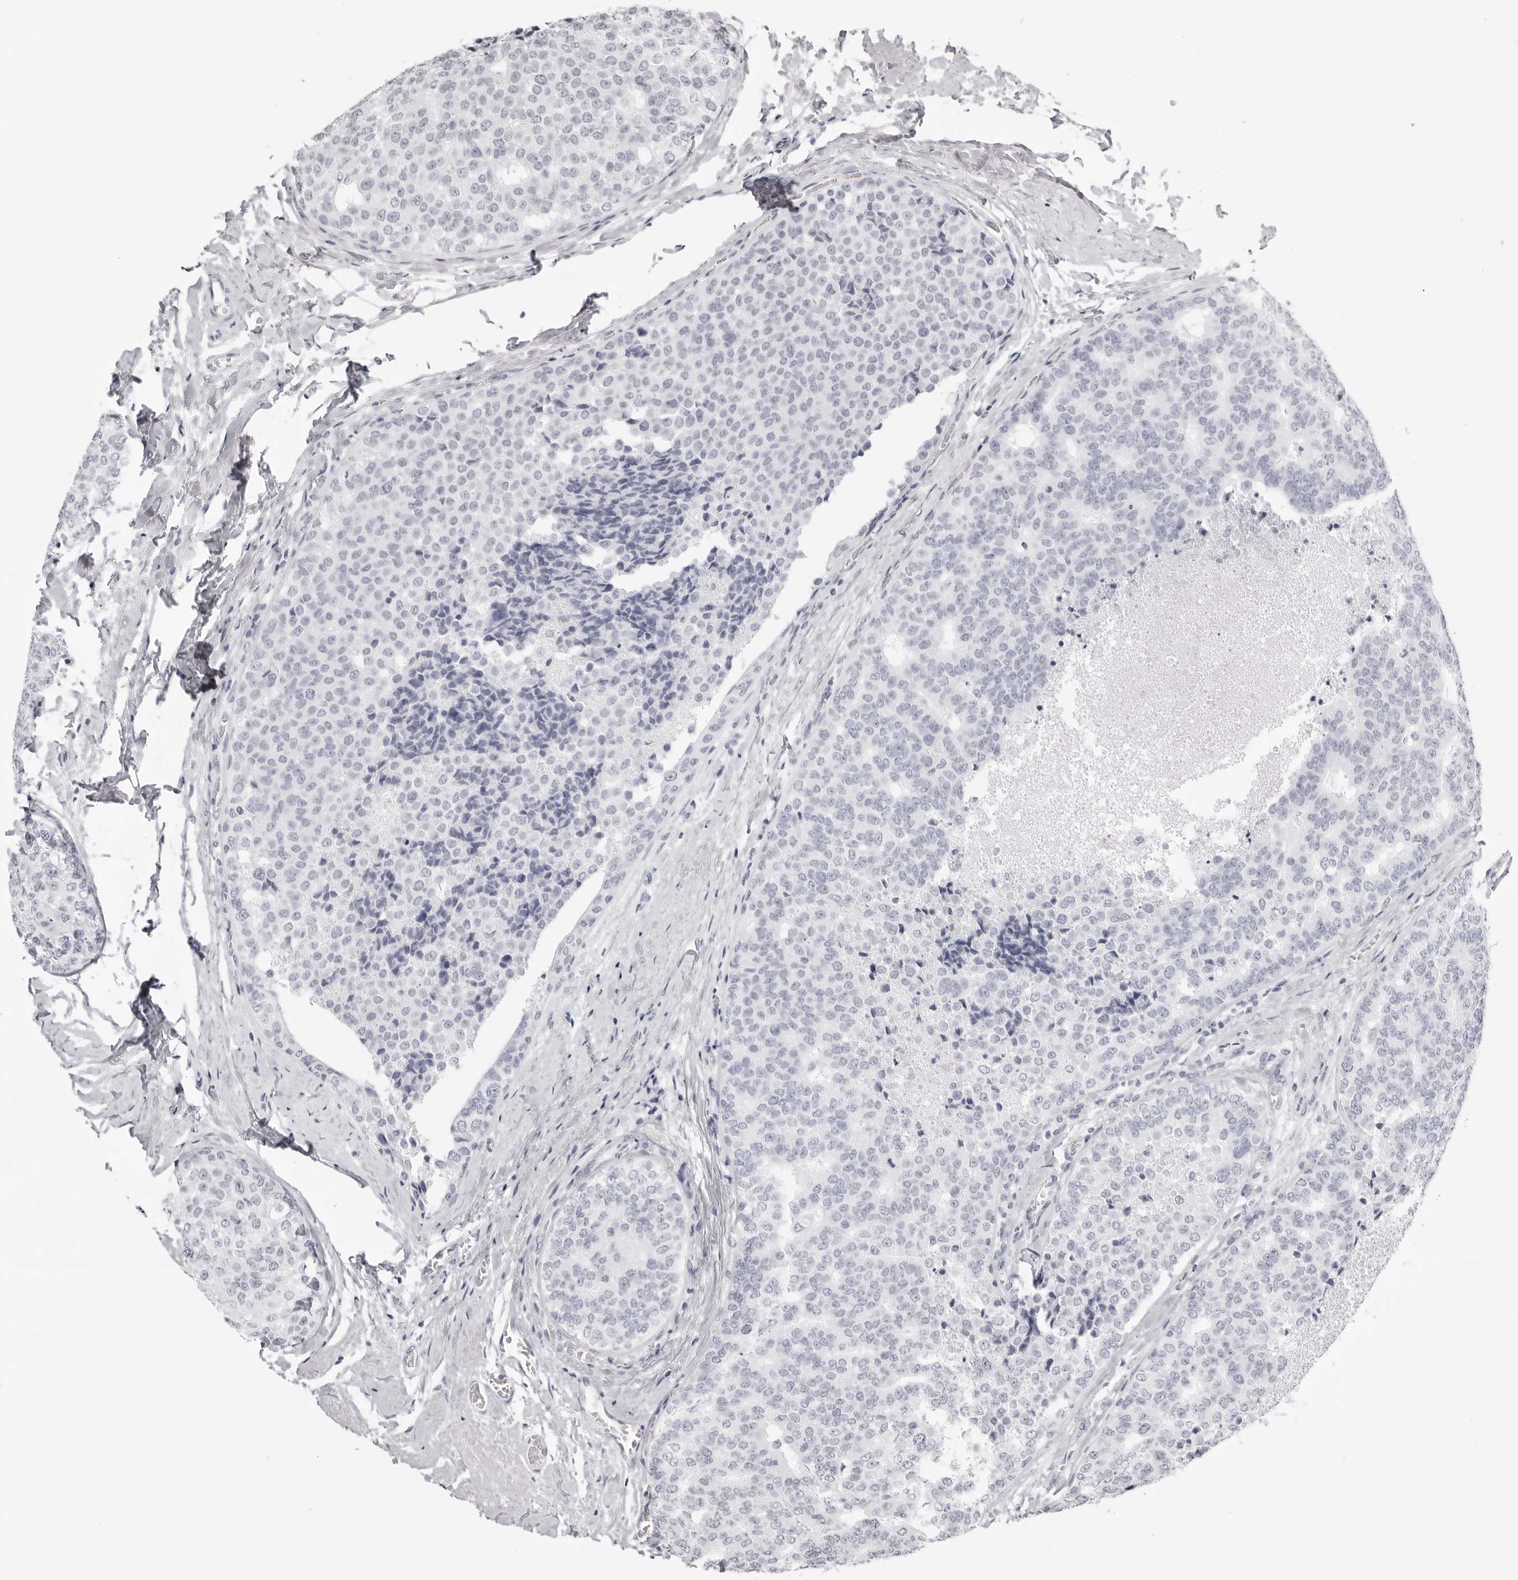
{"staining": {"intensity": "negative", "quantity": "none", "location": "none"}, "tissue": "breast cancer", "cell_type": "Tumor cells", "image_type": "cancer", "snomed": [{"axis": "morphology", "description": "Normal tissue, NOS"}, {"axis": "morphology", "description": "Duct carcinoma"}, {"axis": "topography", "description": "Breast"}], "caption": "DAB (3,3'-diaminobenzidine) immunohistochemical staining of breast invasive ductal carcinoma reveals no significant positivity in tumor cells.", "gene": "RHO", "patient": {"sex": "female", "age": 43}}